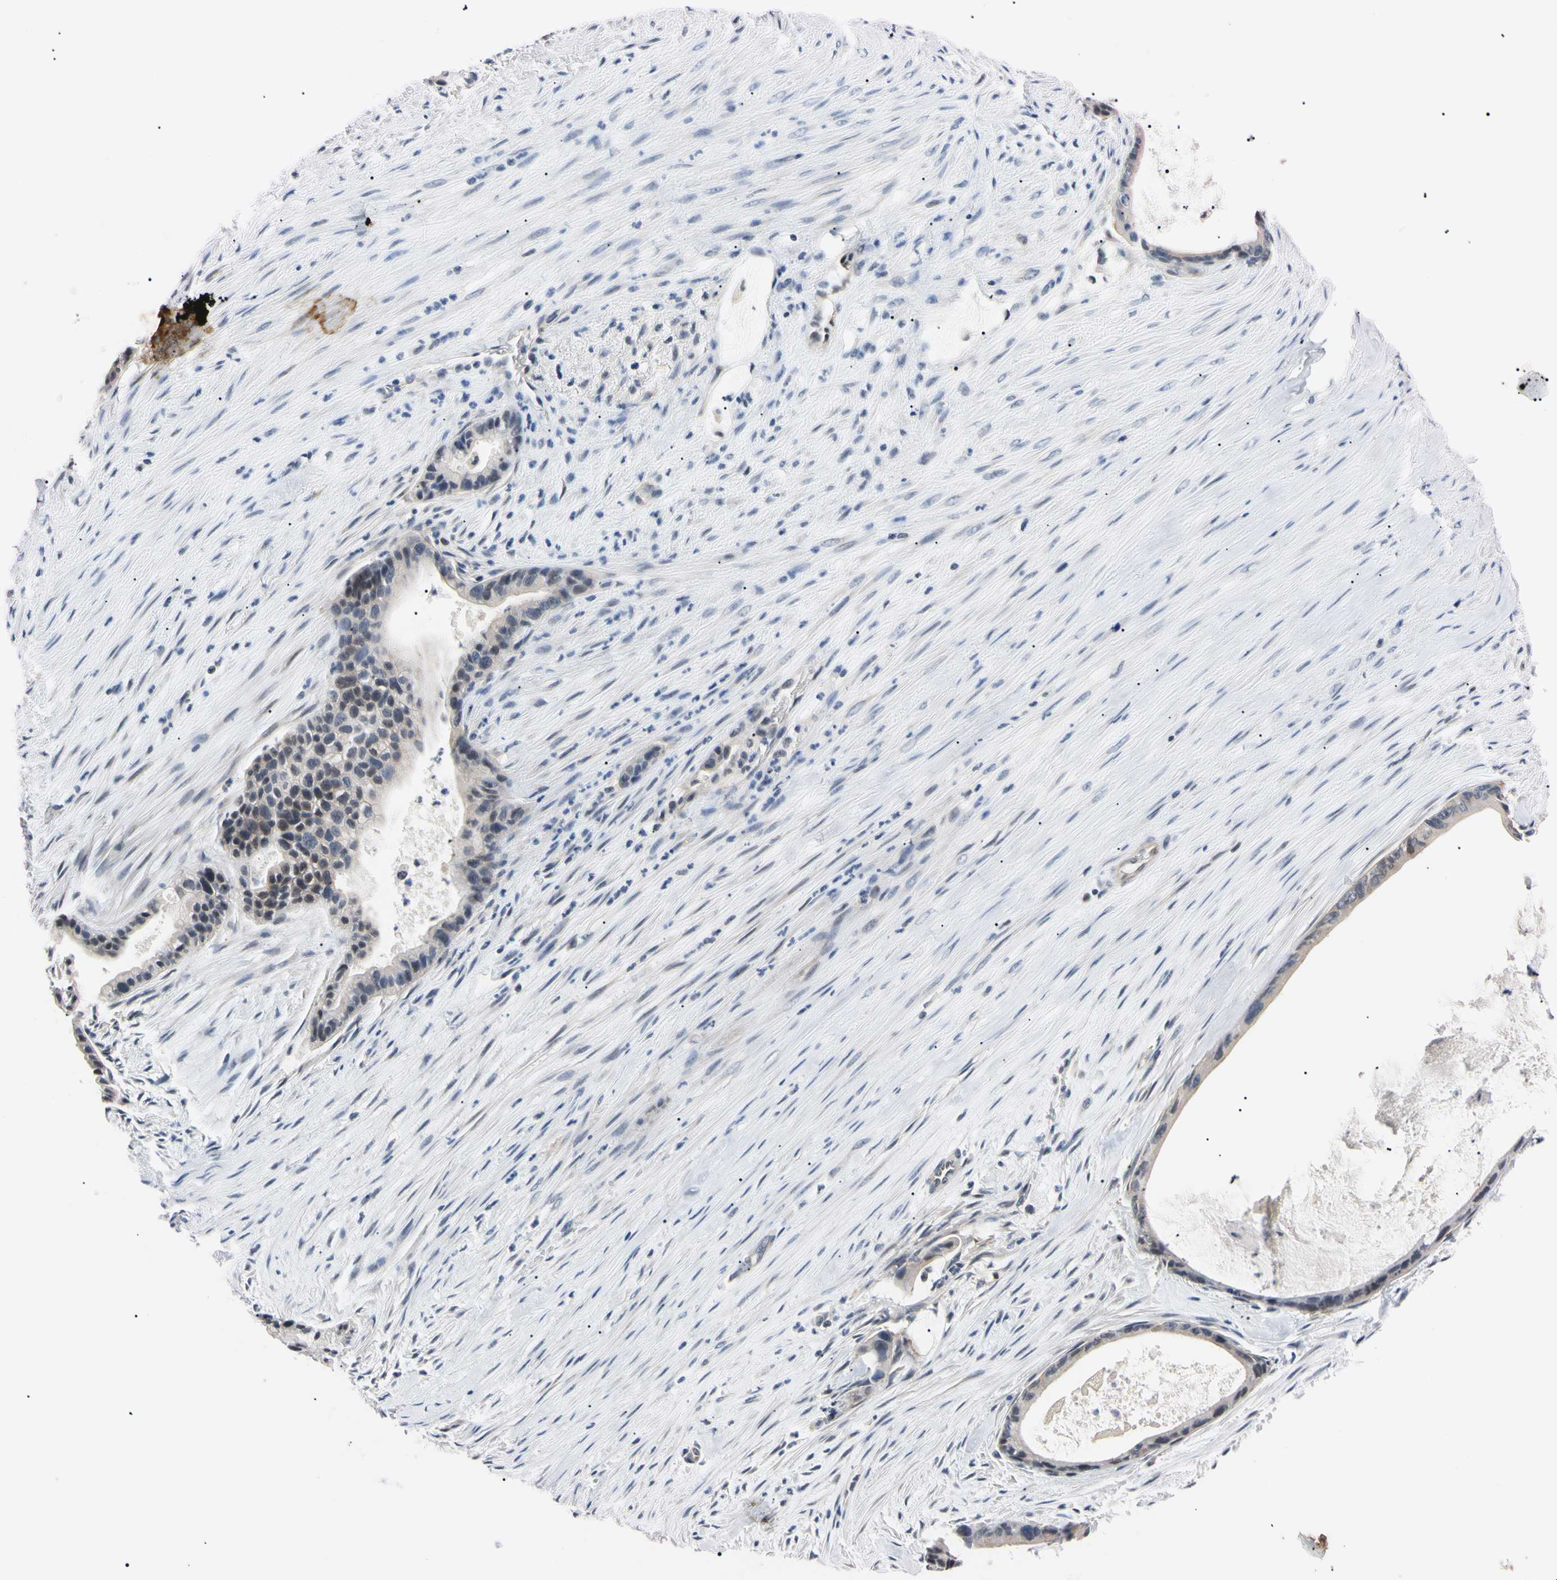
{"staining": {"intensity": "weak", "quantity": "25%-75%", "location": "cytoplasmic/membranous"}, "tissue": "liver cancer", "cell_type": "Tumor cells", "image_type": "cancer", "snomed": [{"axis": "morphology", "description": "Cholangiocarcinoma"}, {"axis": "topography", "description": "Liver"}], "caption": "Liver cholangiocarcinoma was stained to show a protein in brown. There is low levels of weak cytoplasmic/membranous positivity in about 25%-75% of tumor cells.", "gene": "RARS1", "patient": {"sex": "female", "age": 55}}